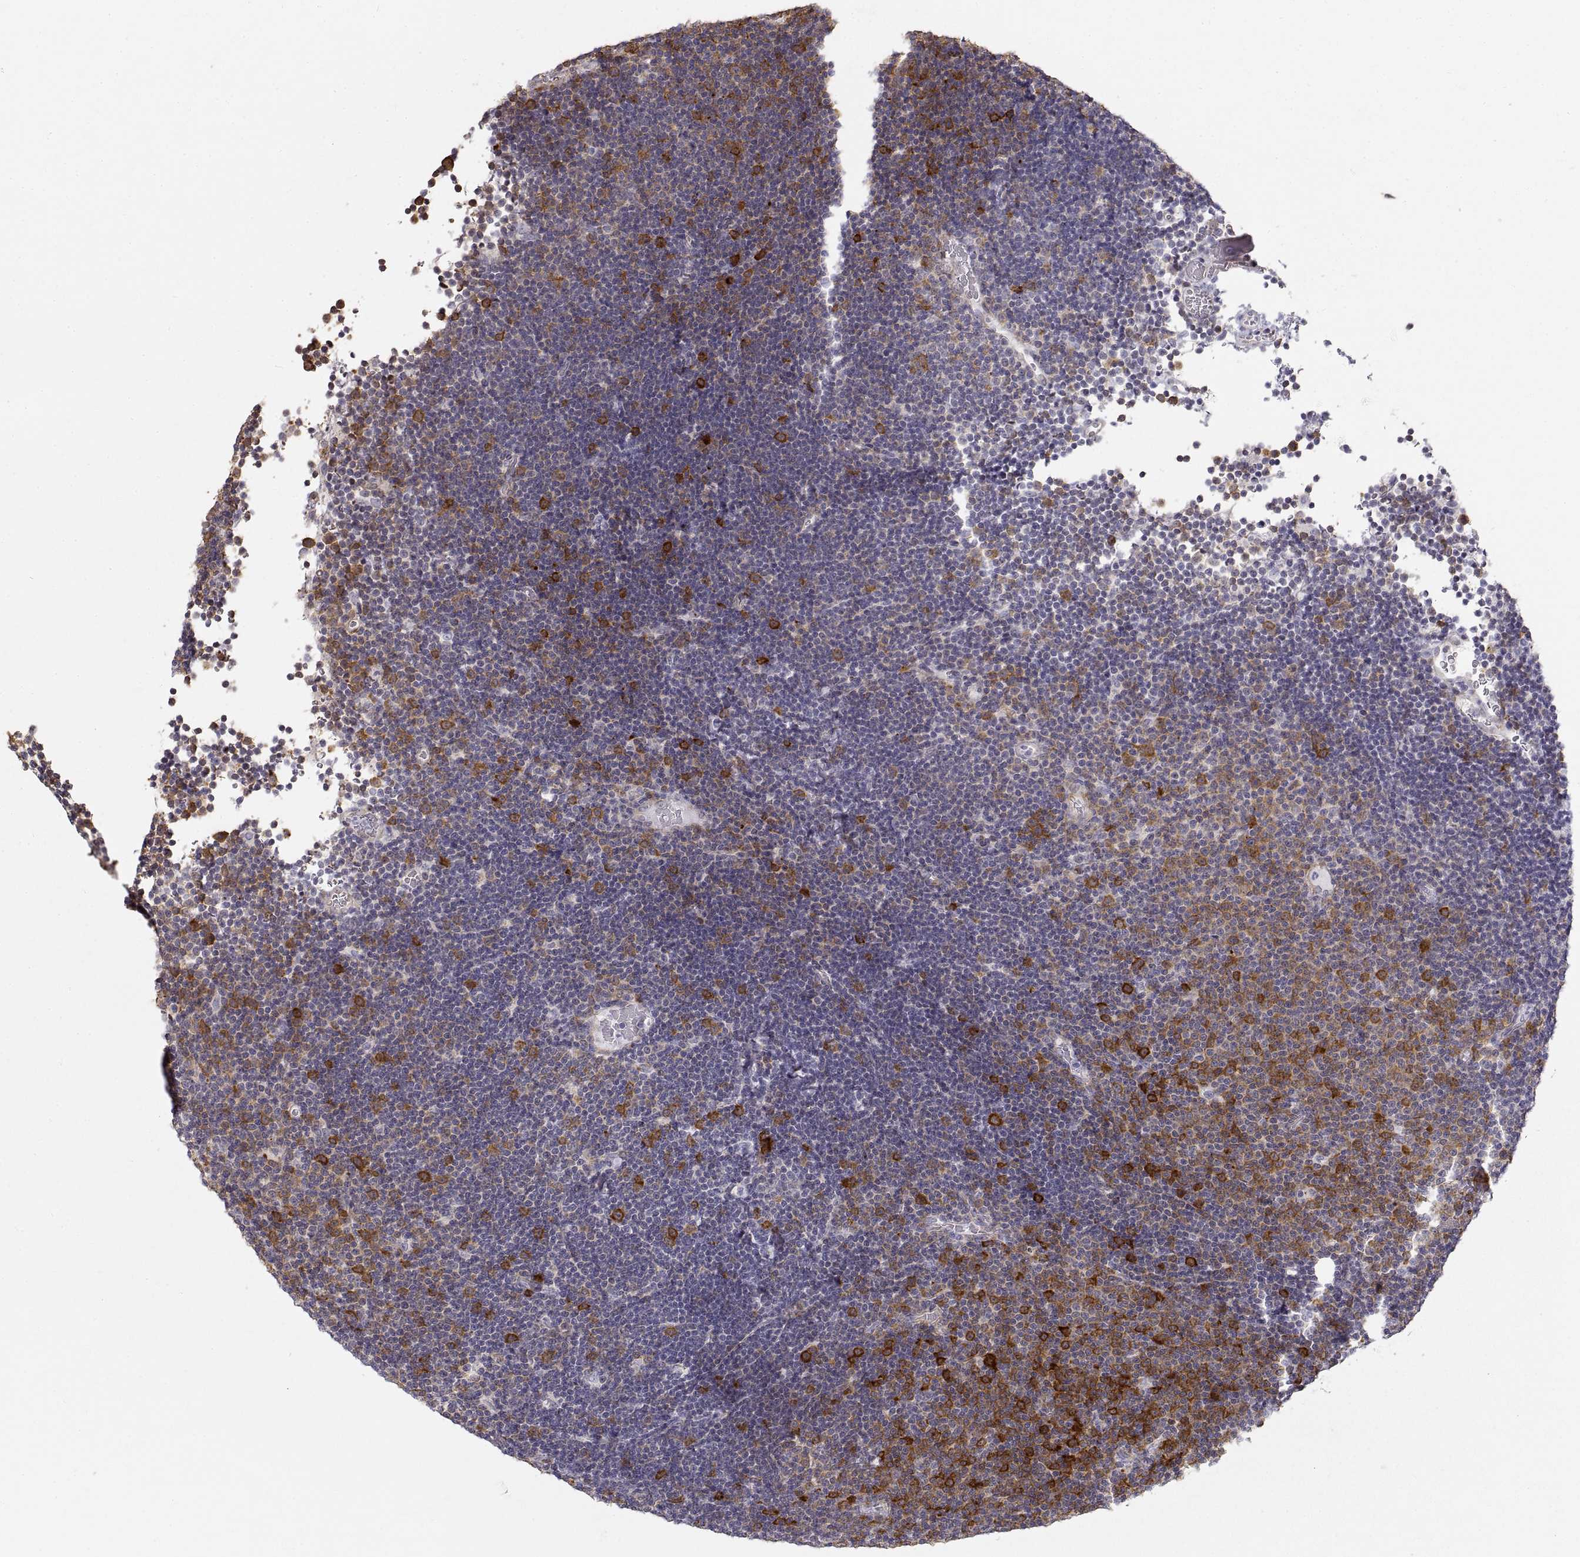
{"staining": {"intensity": "negative", "quantity": "none", "location": "none"}, "tissue": "lymphoma", "cell_type": "Tumor cells", "image_type": "cancer", "snomed": [{"axis": "morphology", "description": "Malignant lymphoma, non-Hodgkin's type, Low grade"}, {"axis": "topography", "description": "Brain"}], "caption": "Immunohistochemical staining of lymphoma demonstrates no significant expression in tumor cells.", "gene": "HSP90AB1", "patient": {"sex": "female", "age": 66}}